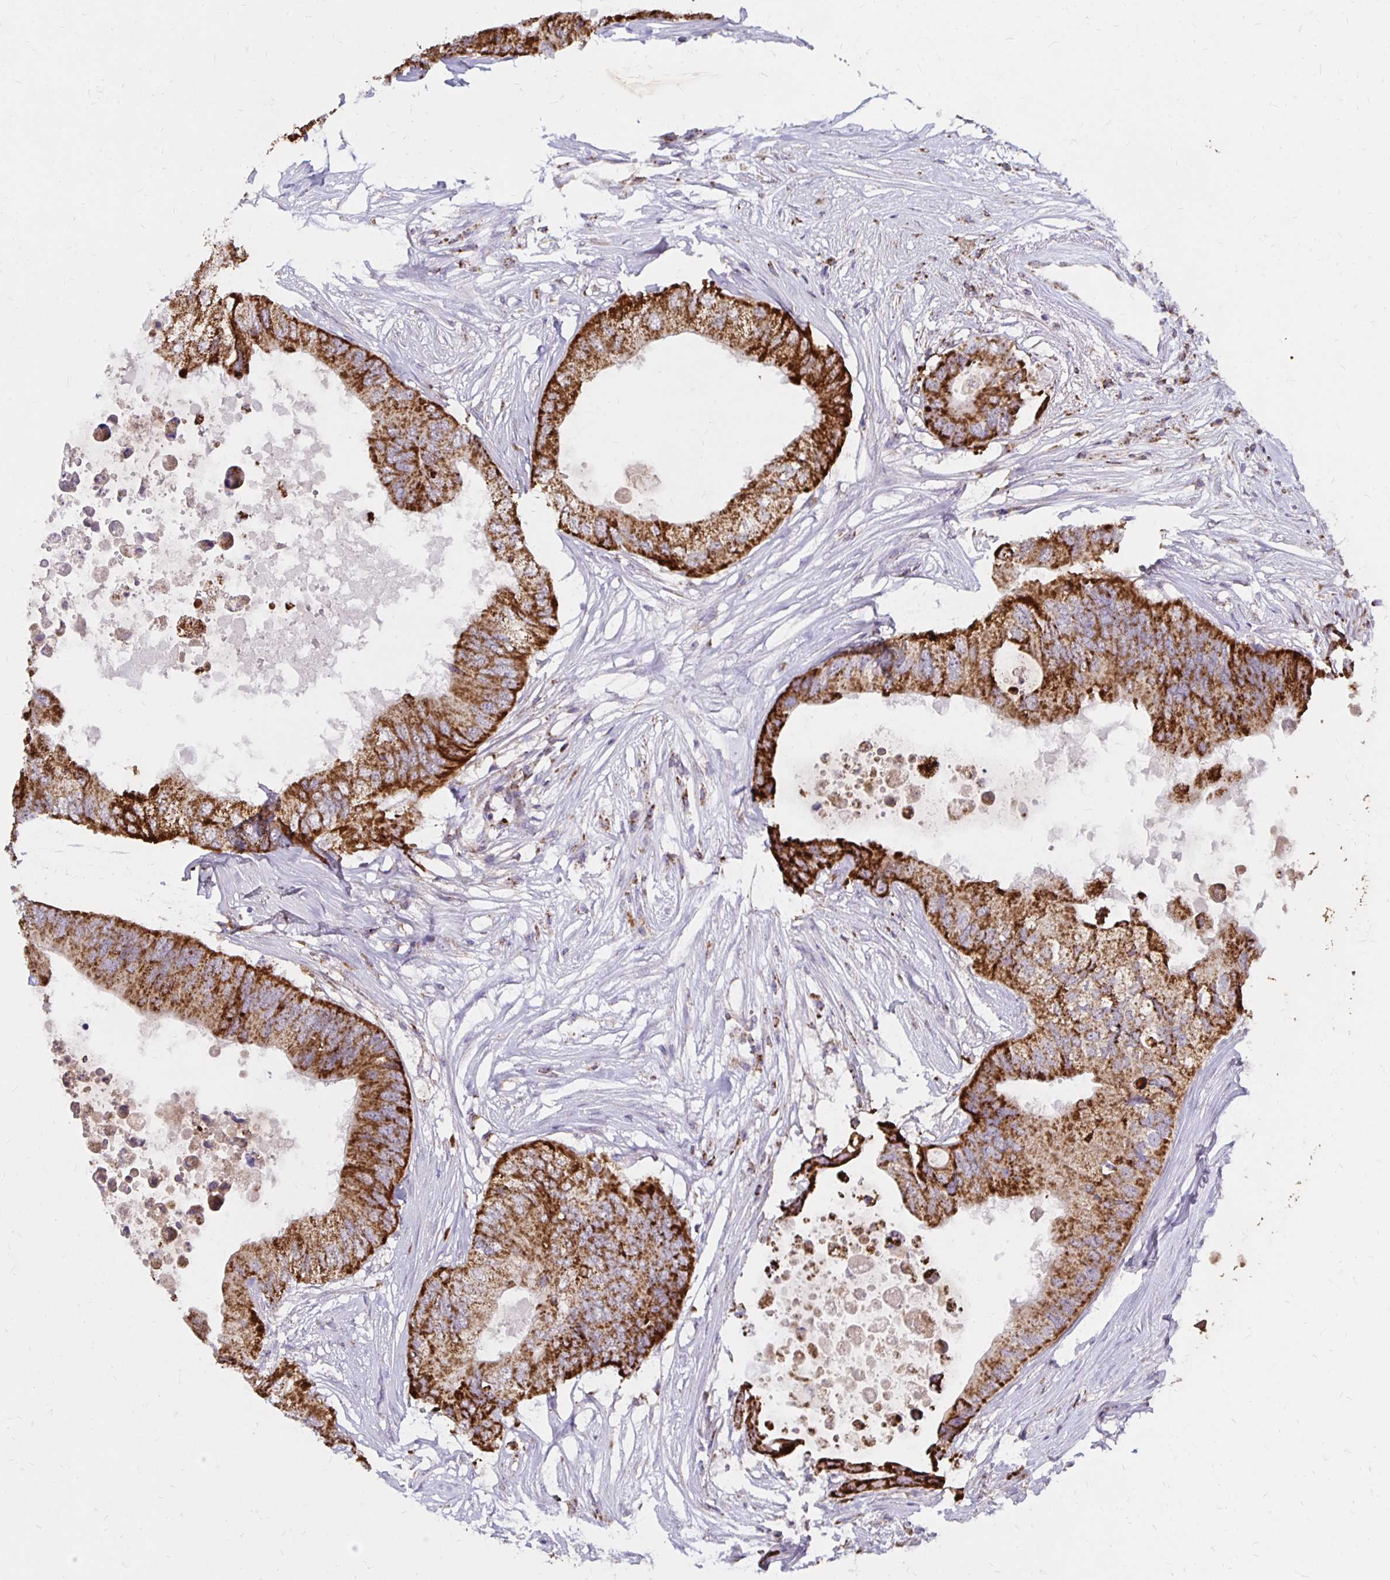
{"staining": {"intensity": "strong", "quantity": ">75%", "location": "cytoplasmic/membranous"}, "tissue": "colorectal cancer", "cell_type": "Tumor cells", "image_type": "cancer", "snomed": [{"axis": "morphology", "description": "Adenocarcinoma, NOS"}, {"axis": "topography", "description": "Colon"}], "caption": "High-magnification brightfield microscopy of adenocarcinoma (colorectal) stained with DAB (3,3'-diaminobenzidine) (brown) and counterstained with hematoxylin (blue). tumor cells exhibit strong cytoplasmic/membranous staining is present in approximately>75% of cells.", "gene": "IER3", "patient": {"sex": "male", "age": 71}}